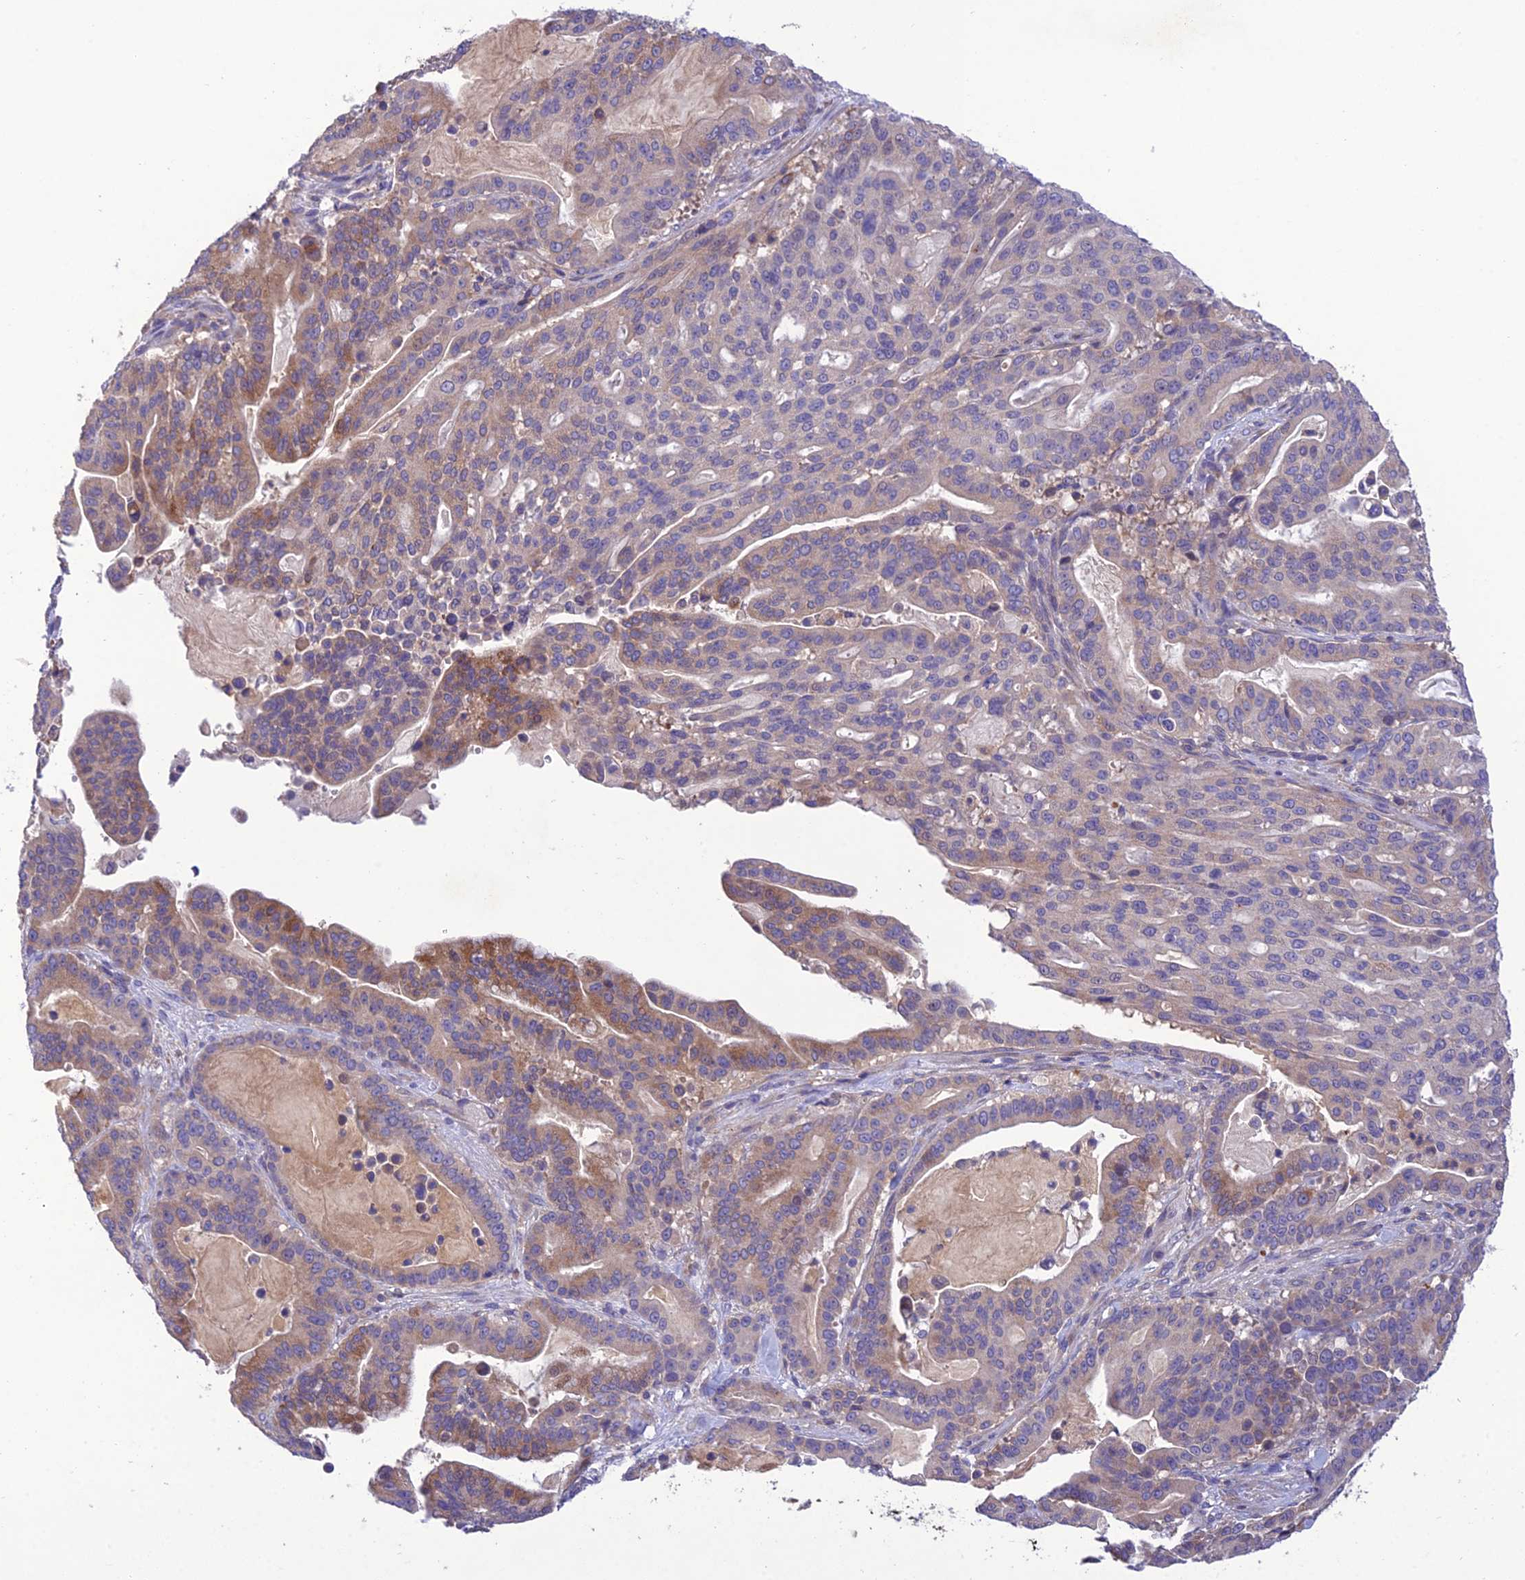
{"staining": {"intensity": "moderate", "quantity": "<25%", "location": "cytoplasmic/membranous"}, "tissue": "pancreatic cancer", "cell_type": "Tumor cells", "image_type": "cancer", "snomed": [{"axis": "morphology", "description": "Adenocarcinoma, NOS"}, {"axis": "topography", "description": "Pancreas"}], "caption": "Immunohistochemical staining of human pancreatic cancer (adenocarcinoma) demonstrates low levels of moderate cytoplasmic/membranous protein positivity in approximately <25% of tumor cells.", "gene": "SNX24", "patient": {"sex": "male", "age": 63}}